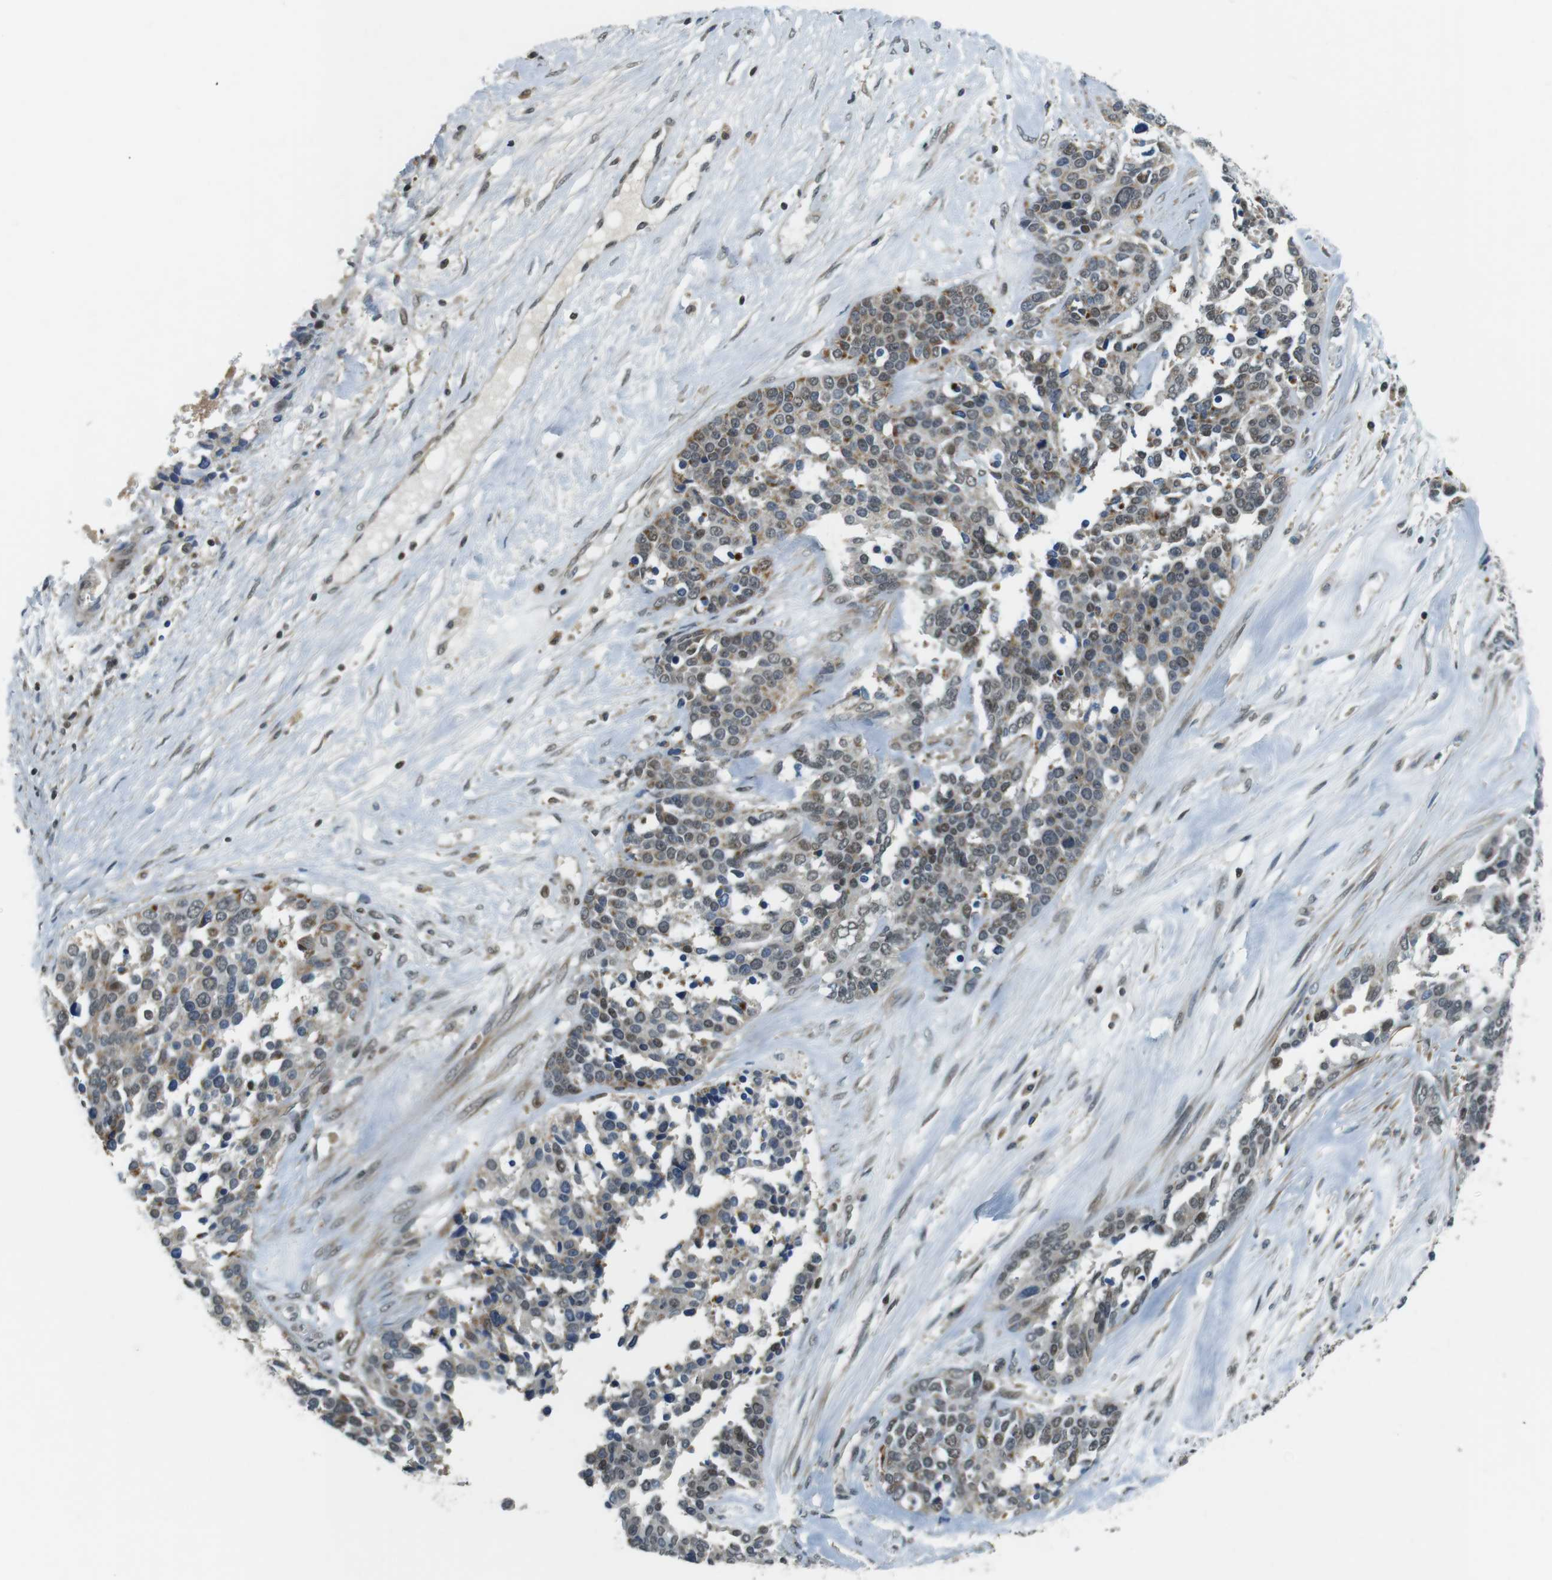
{"staining": {"intensity": "moderate", "quantity": ">75%", "location": "cytoplasmic/membranous,nuclear"}, "tissue": "ovarian cancer", "cell_type": "Tumor cells", "image_type": "cancer", "snomed": [{"axis": "morphology", "description": "Cystadenocarcinoma, serous, NOS"}, {"axis": "topography", "description": "Ovary"}], "caption": "Immunohistochemistry (IHC) image of neoplastic tissue: serous cystadenocarcinoma (ovarian) stained using immunohistochemistry displays medium levels of moderate protein expression localized specifically in the cytoplasmic/membranous and nuclear of tumor cells, appearing as a cytoplasmic/membranous and nuclear brown color.", "gene": "BRD4", "patient": {"sex": "female", "age": 44}}